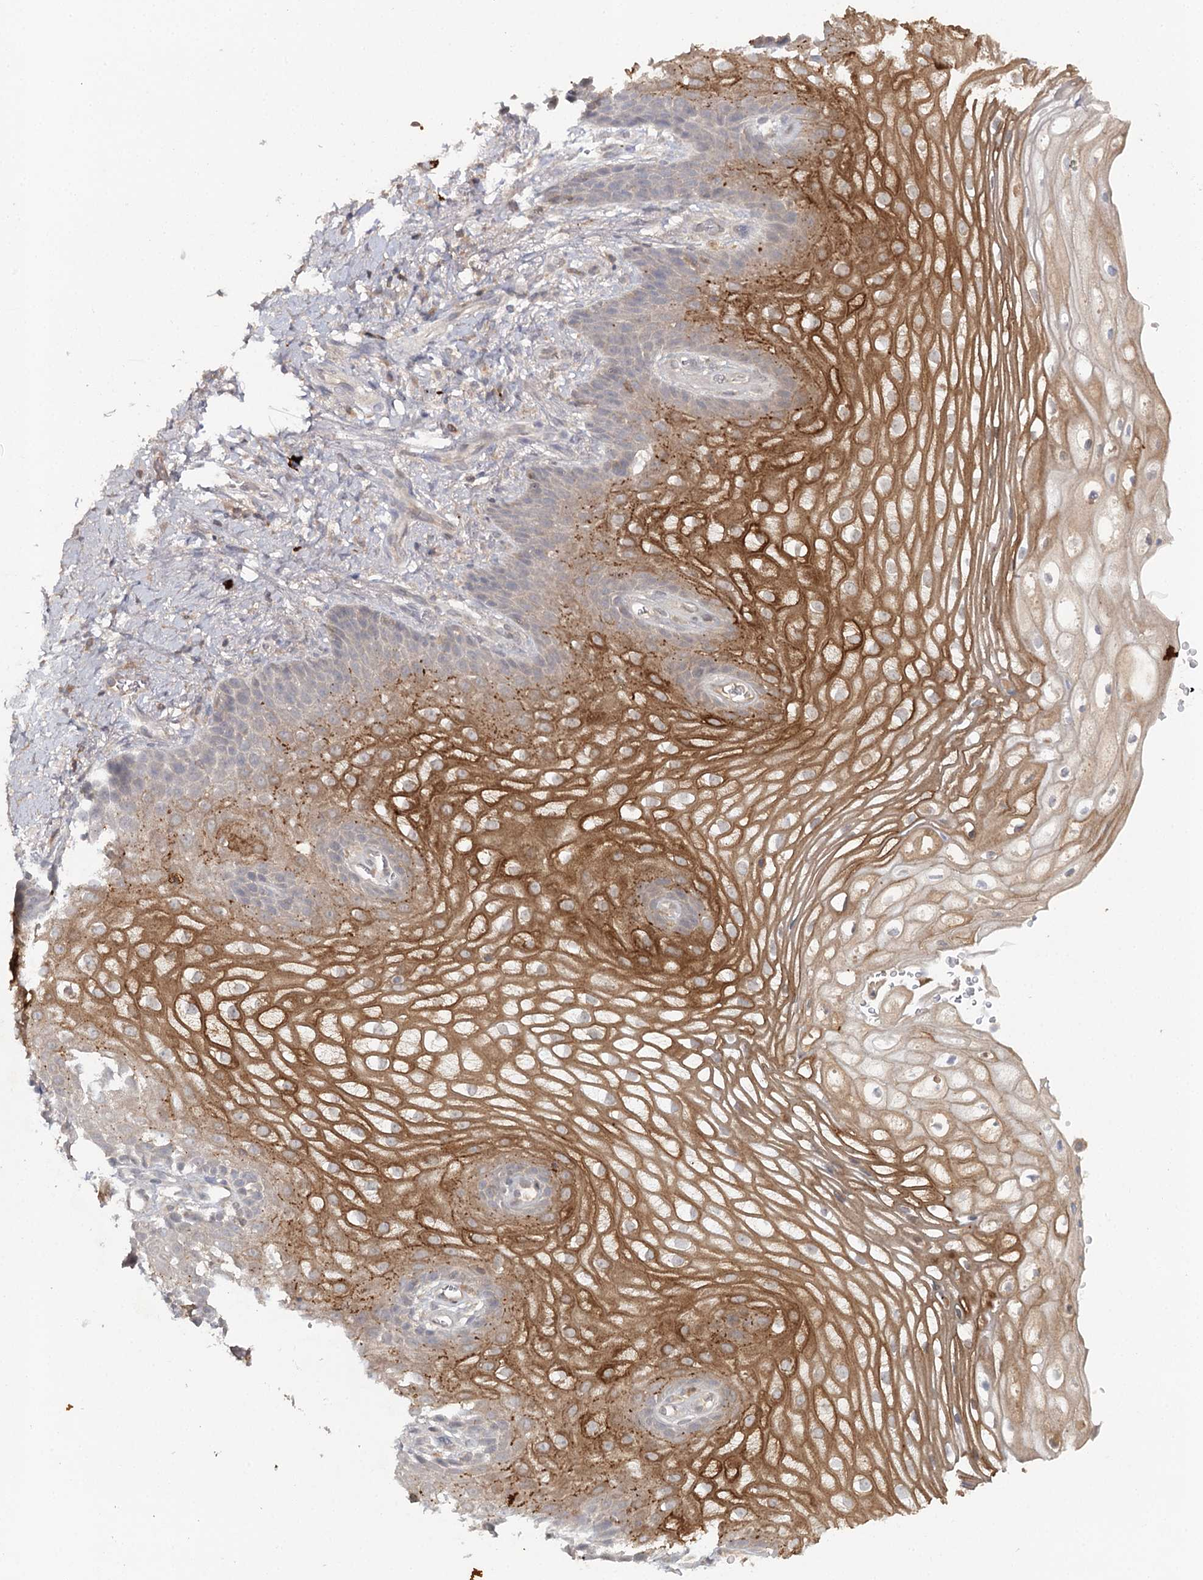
{"staining": {"intensity": "moderate", "quantity": "25%-75%", "location": "cytoplasmic/membranous"}, "tissue": "vagina", "cell_type": "Squamous epithelial cells", "image_type": "normal", "snomed": [{"axis": "morphology", "description": "Normal tissue, NOS"}, {"axis": "topography", "description": "Vagina"}], "caption": "Protein expression by immunohistochemistry (IHC) demonstrates moderate cytoplasmic/membranous staining in about 25%-75% of squamous epithelial cells in benign vagina. (DAB IHC with brightfield microscopy, high magnification).", "gene": "SLC41A2", "patient": {"sex": "female", "age": 60}}